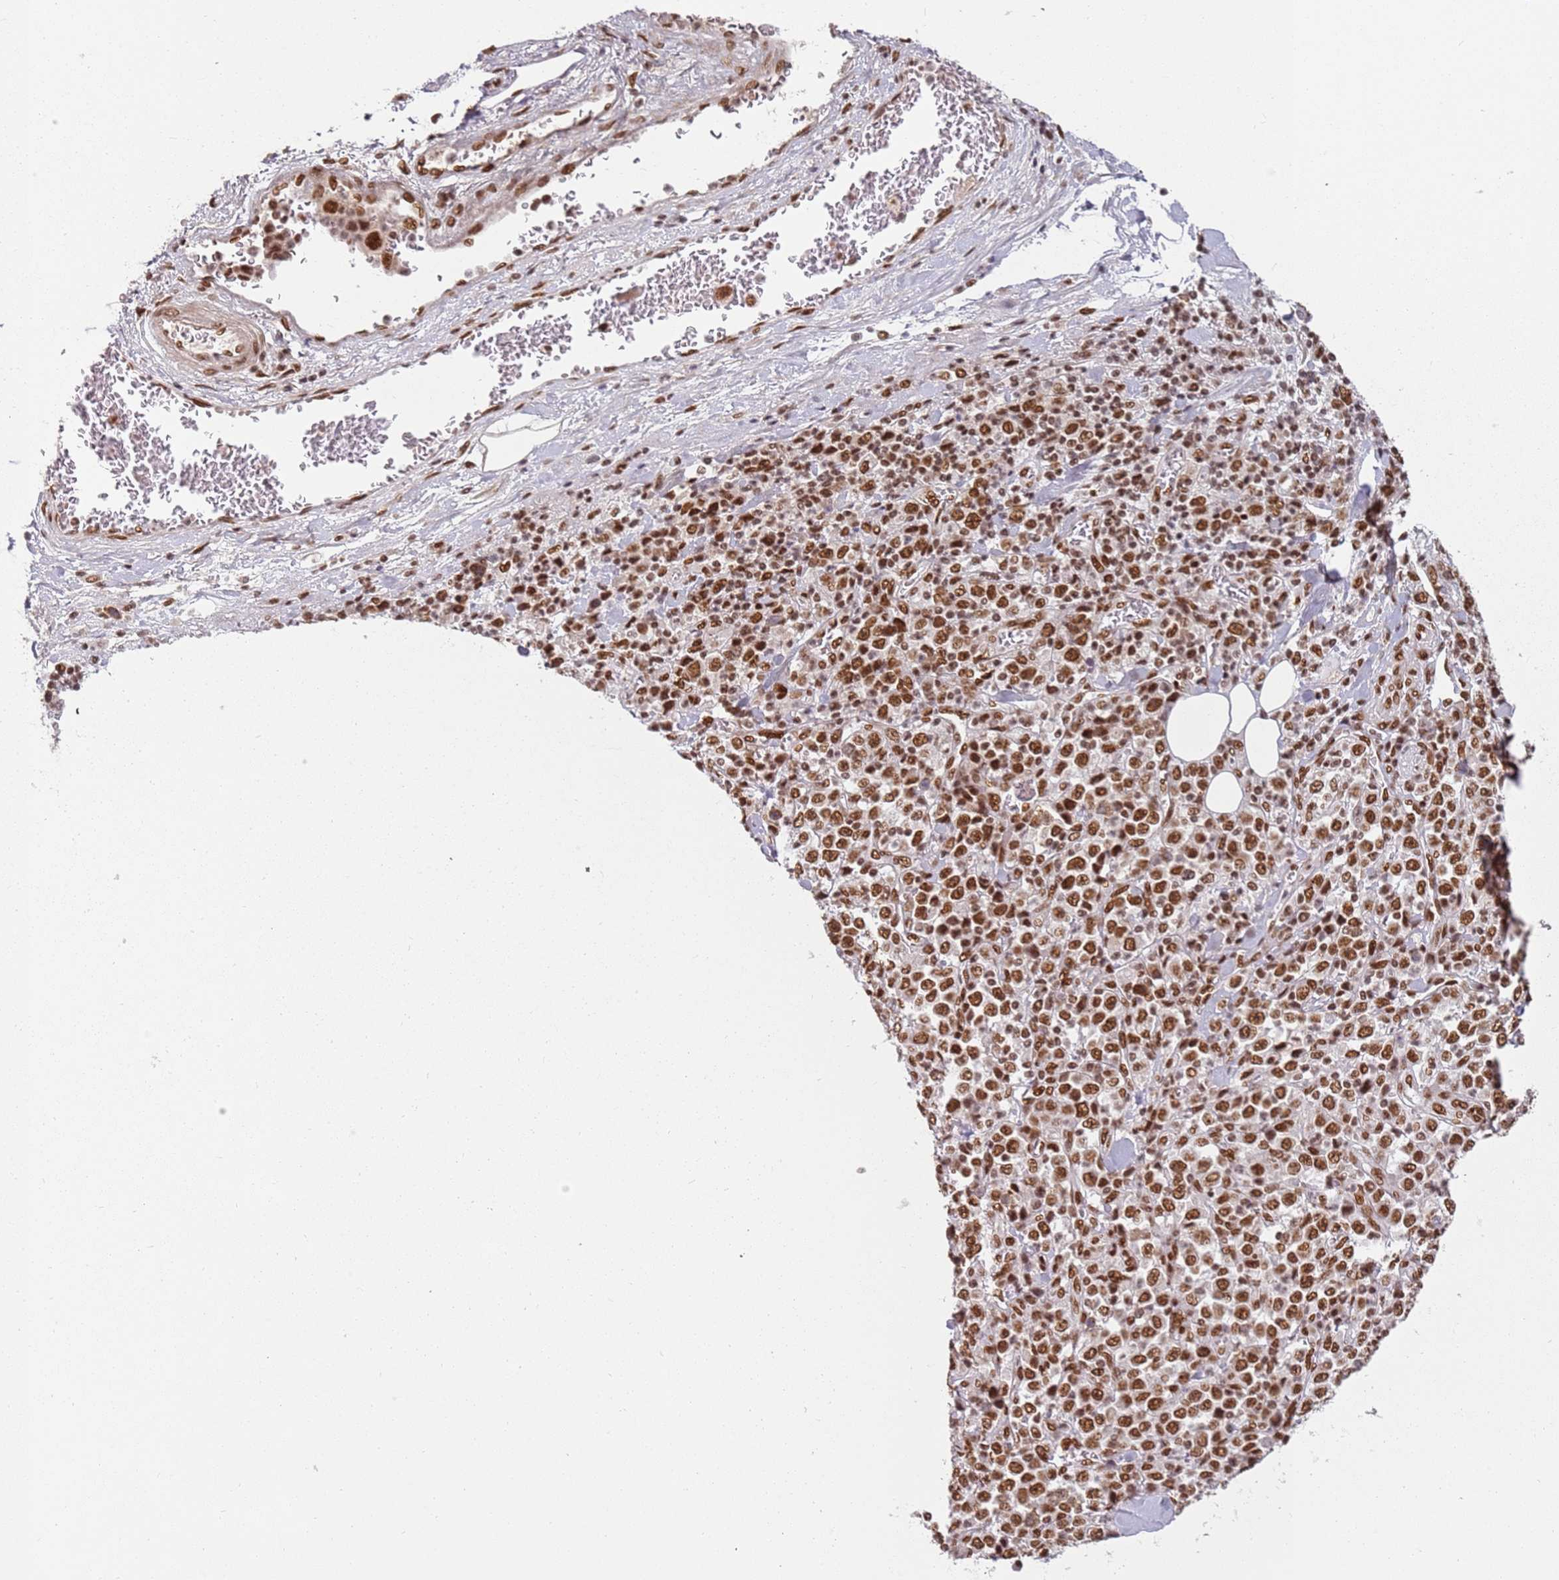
{"staining": {"intensity": "strong", "quantity": ">75%", "location": "nuclear"}, "tissue": "stomach cancer", "cell_type": "Tumor cells", "image_type": "cancer", "snomed": [{"axis": "morphology", "description": "Normal tissue, NOS"}, {"axis": "morphology", "description": "Adenocarcinoma, NOS"}, {"axis": "topography", "description": "Stomach, upper"}, {"axis": "topography", "description": "Stomach"}], "caption": "Immunohistochemical staining of stomach cancer (adenocarcinoma) displays strong nuclear protein expression in about >75% of tumor cells.", "gene": "TENT4A", "patient": {"sex": "male", "age": 59}}